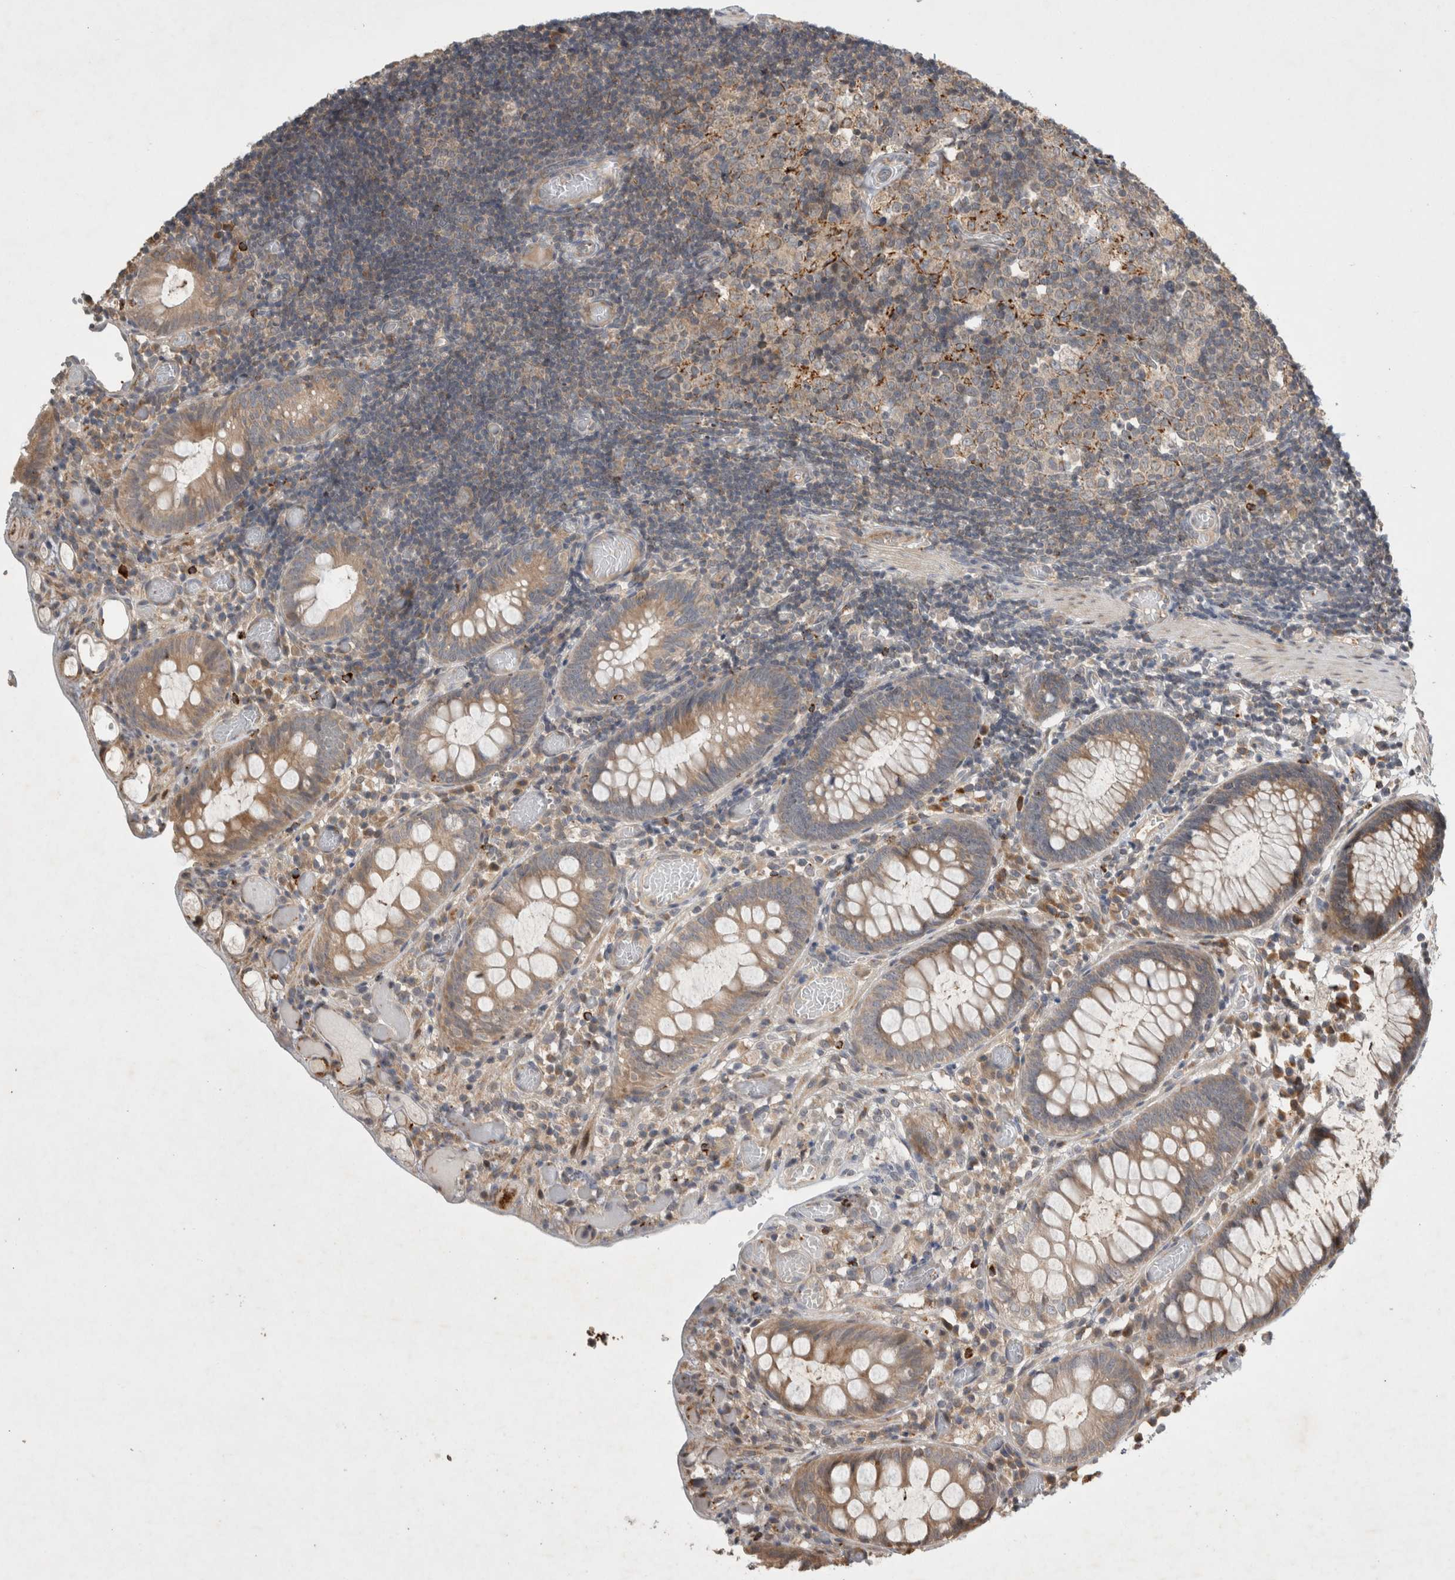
{"staining": {"intensity": "moderate", "quantity": ">75%", "location": "cytoplasmic/membranous"}, "tissue": "colon", "cell_type": "Endothelial cells", "image_type": "normal", "snomed": [{"axis": "morphology", "description": "Normal tissue, NOS"}, {"axis": "topography", "description": "Colon"}], "caption": "Endothelial cells show medium levels of moderate cytoplasmic/membranous staining in about >75% of cells in benign colon. Nuclei are stained in blue.", "gene": "SERAC1", "patient": {"sex": "male", "age": 14}}